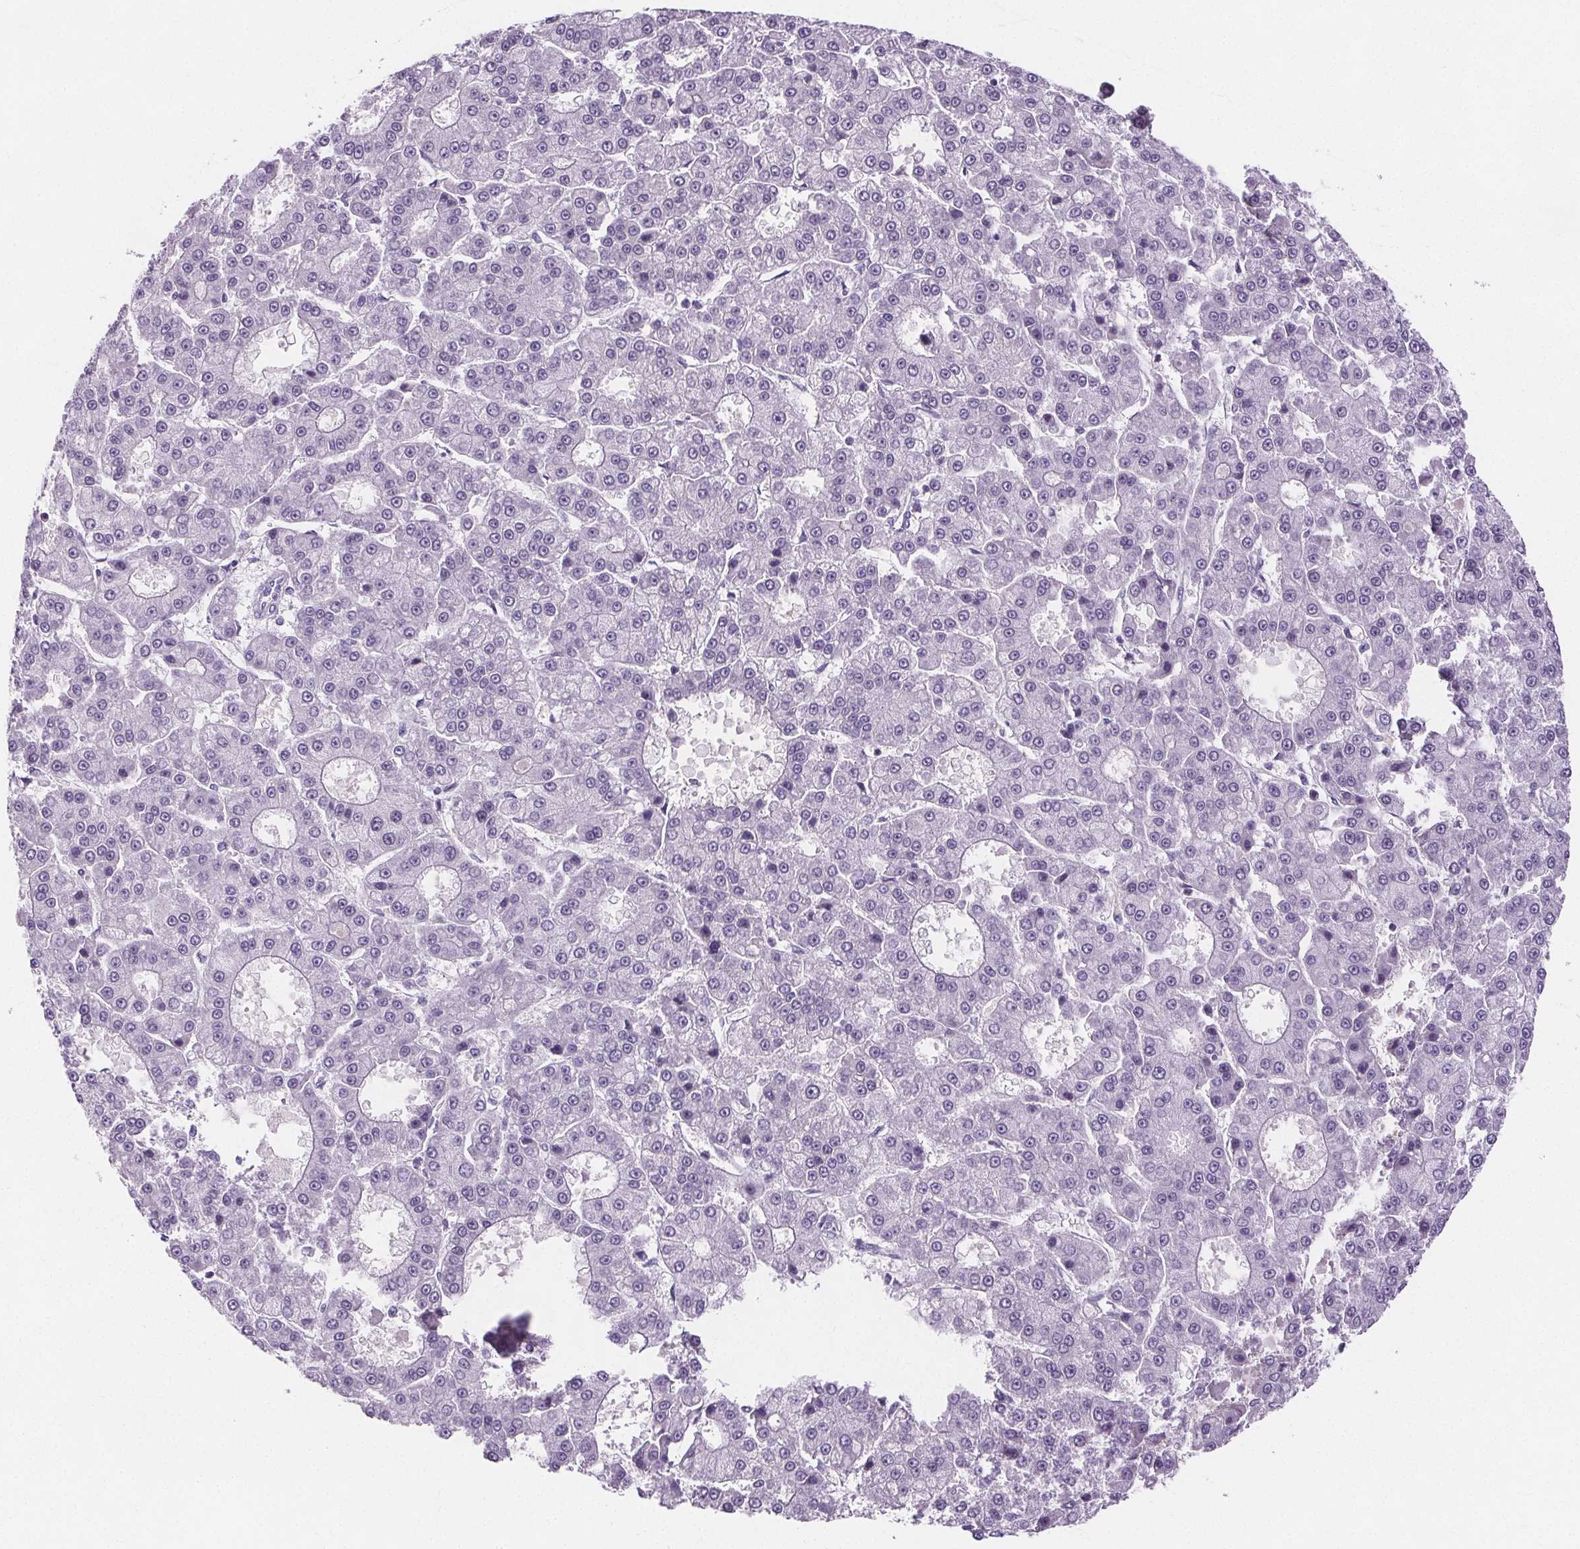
{"staining": {"intensity": "negative", "quantity": "none", "location": "none"}, "tissue": "liver cancer", "cell_type": "Tumor cells", "image_type": "cancer", "snomed": [{"axis": "morphology", "description": "Carcinoma, Hepatocellular, NOS"}, {"axis": "topography", "description": "Liver"}], "caption": "Histopathology image shows no protein staining in tumor cells of liver hepatocellular carcinoma tissue. The staining is performed using DAB (3,3'-diaminobenzidine) brown chromogen with nuclei counter-stained in using hematoxylin.", "gene": "CD5L", "patient": {"sex": "male", "age": 70}}